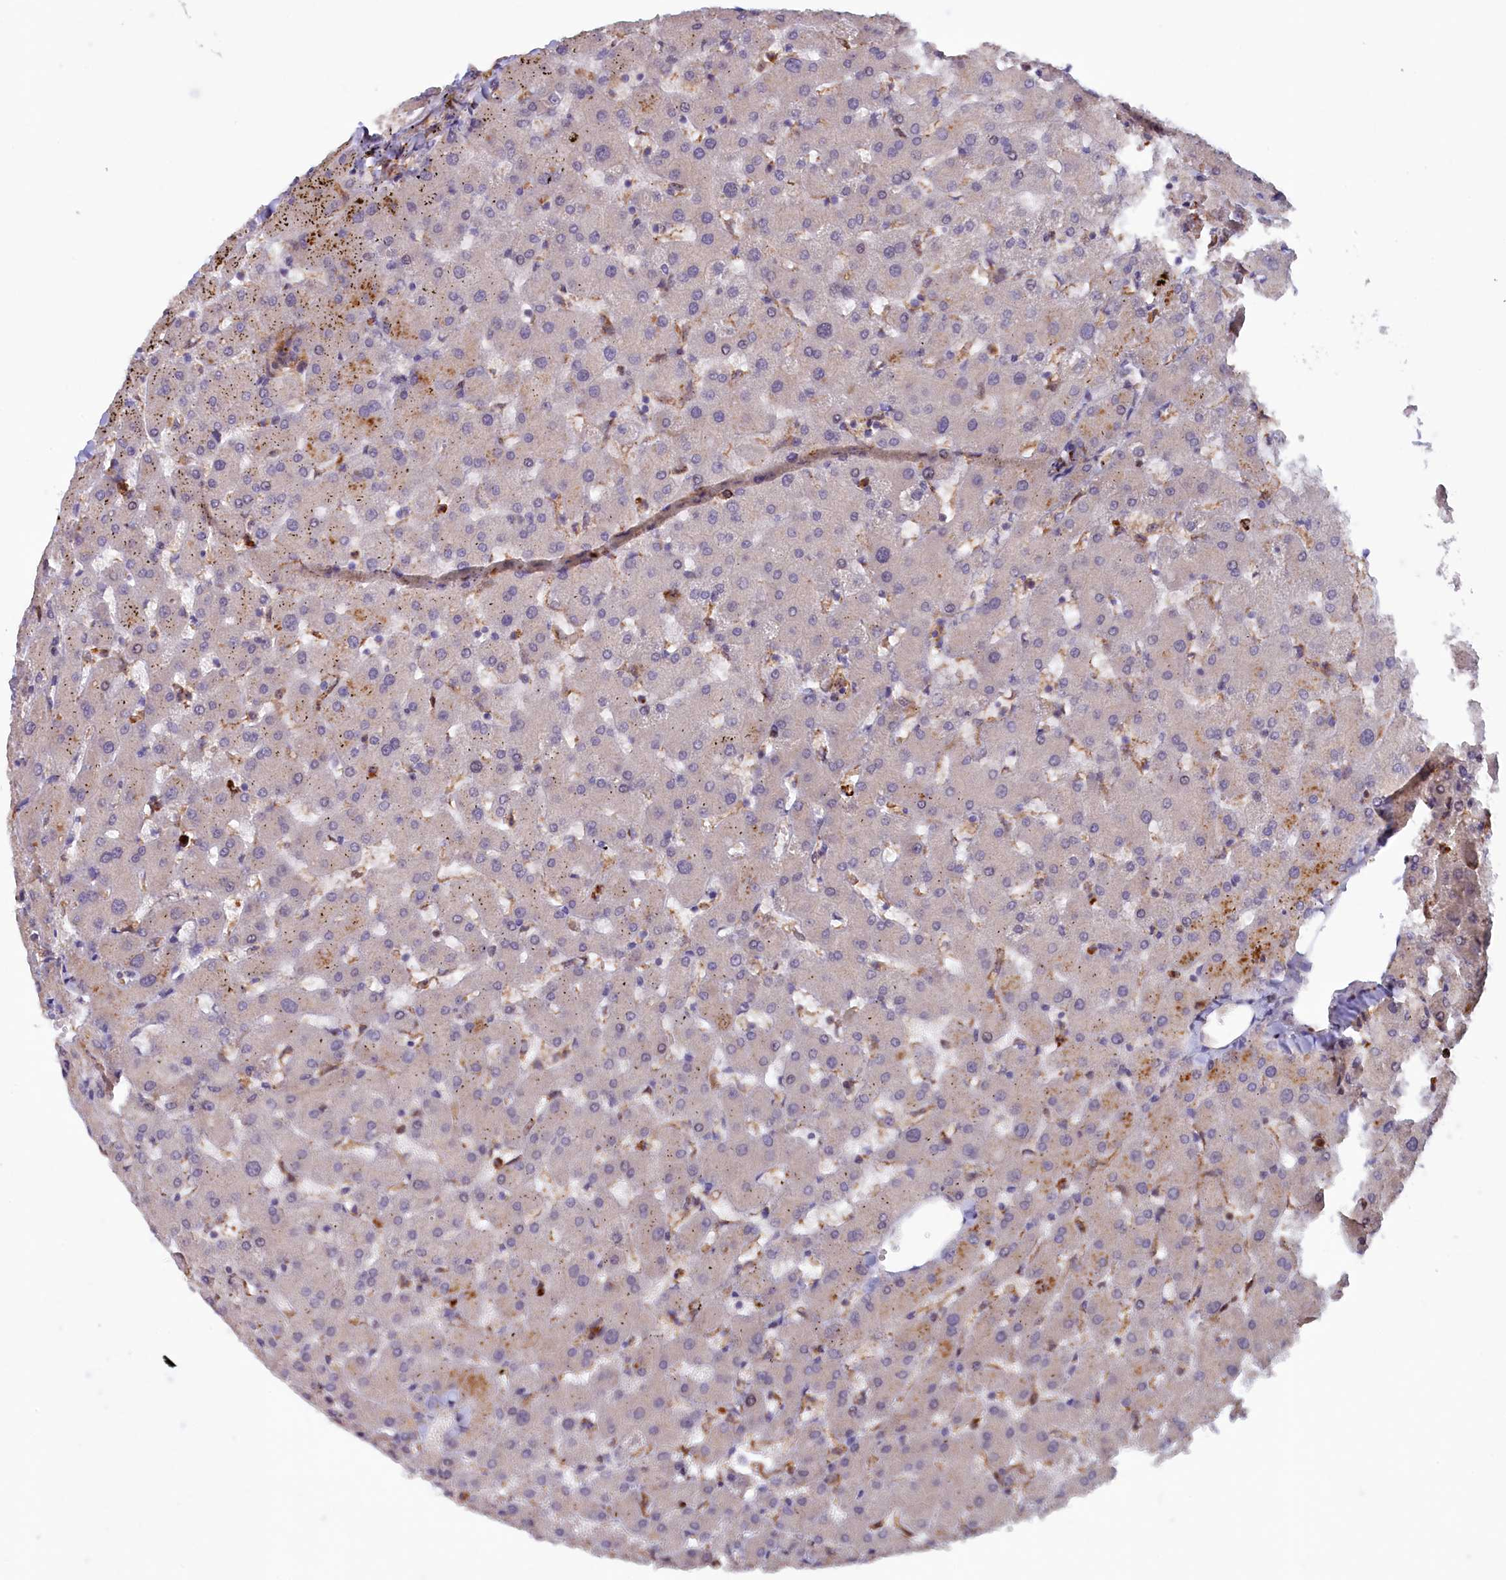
{"staining": {"intensity": "weak", "quantity": ">75%", "location": "cytoplasmic/membranous"}, "tissue": "liver", "cell_type": "Cholangiocytes", "image_type": "normal", "snomed": [{"axis": "morphology", "description": "Normal tissue, NOS"}, {"axis": "topography", "description": "Liver"}], "caption": "Immunohistochemical staining of benign human liver displays >75% levels of weak cytoplasmic/membranous protein positivity in about >75% of cholangiocytes.", "gene": "FERMT1", "patient": {"sex": "female", "age": 63}}